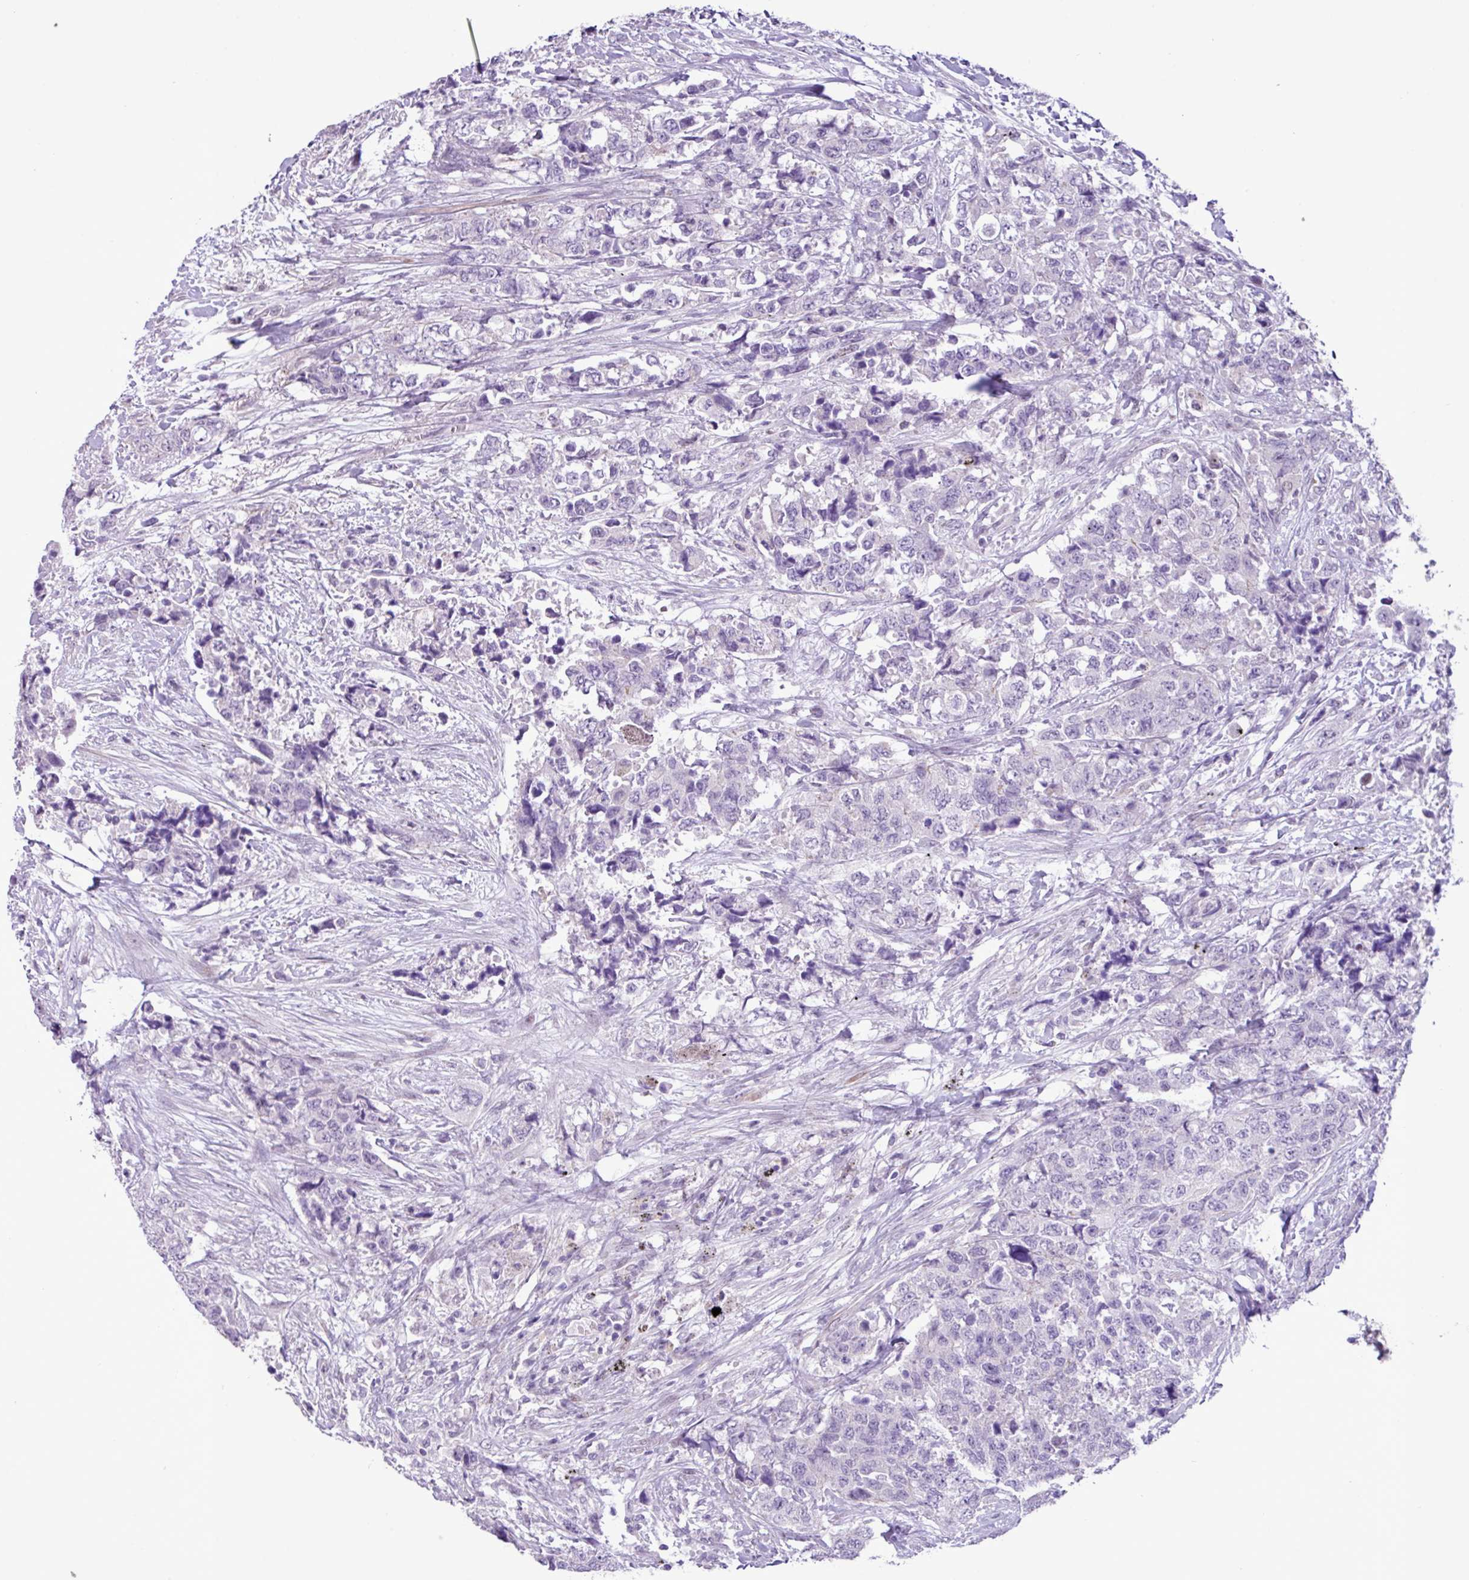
{"staining": {"intensity": "negative", "quantity": "none", "location": "none"}, "tissue": "urothelial cancer", "cell_type": "Tumor cells", "image_type": "cancer", "snomed": [{"axis": "morphology", "description": "Urothelial carcinoma, High grade"}, {"axis": "topography", "description": "Urinary bladder"}], "caption": "Immunohistochemistry (IHC) of urothelial cancer demonstrates no expression in tumor cells.", "gene": "YLPM1", "patient": {"sex": "female", "age": 78}}